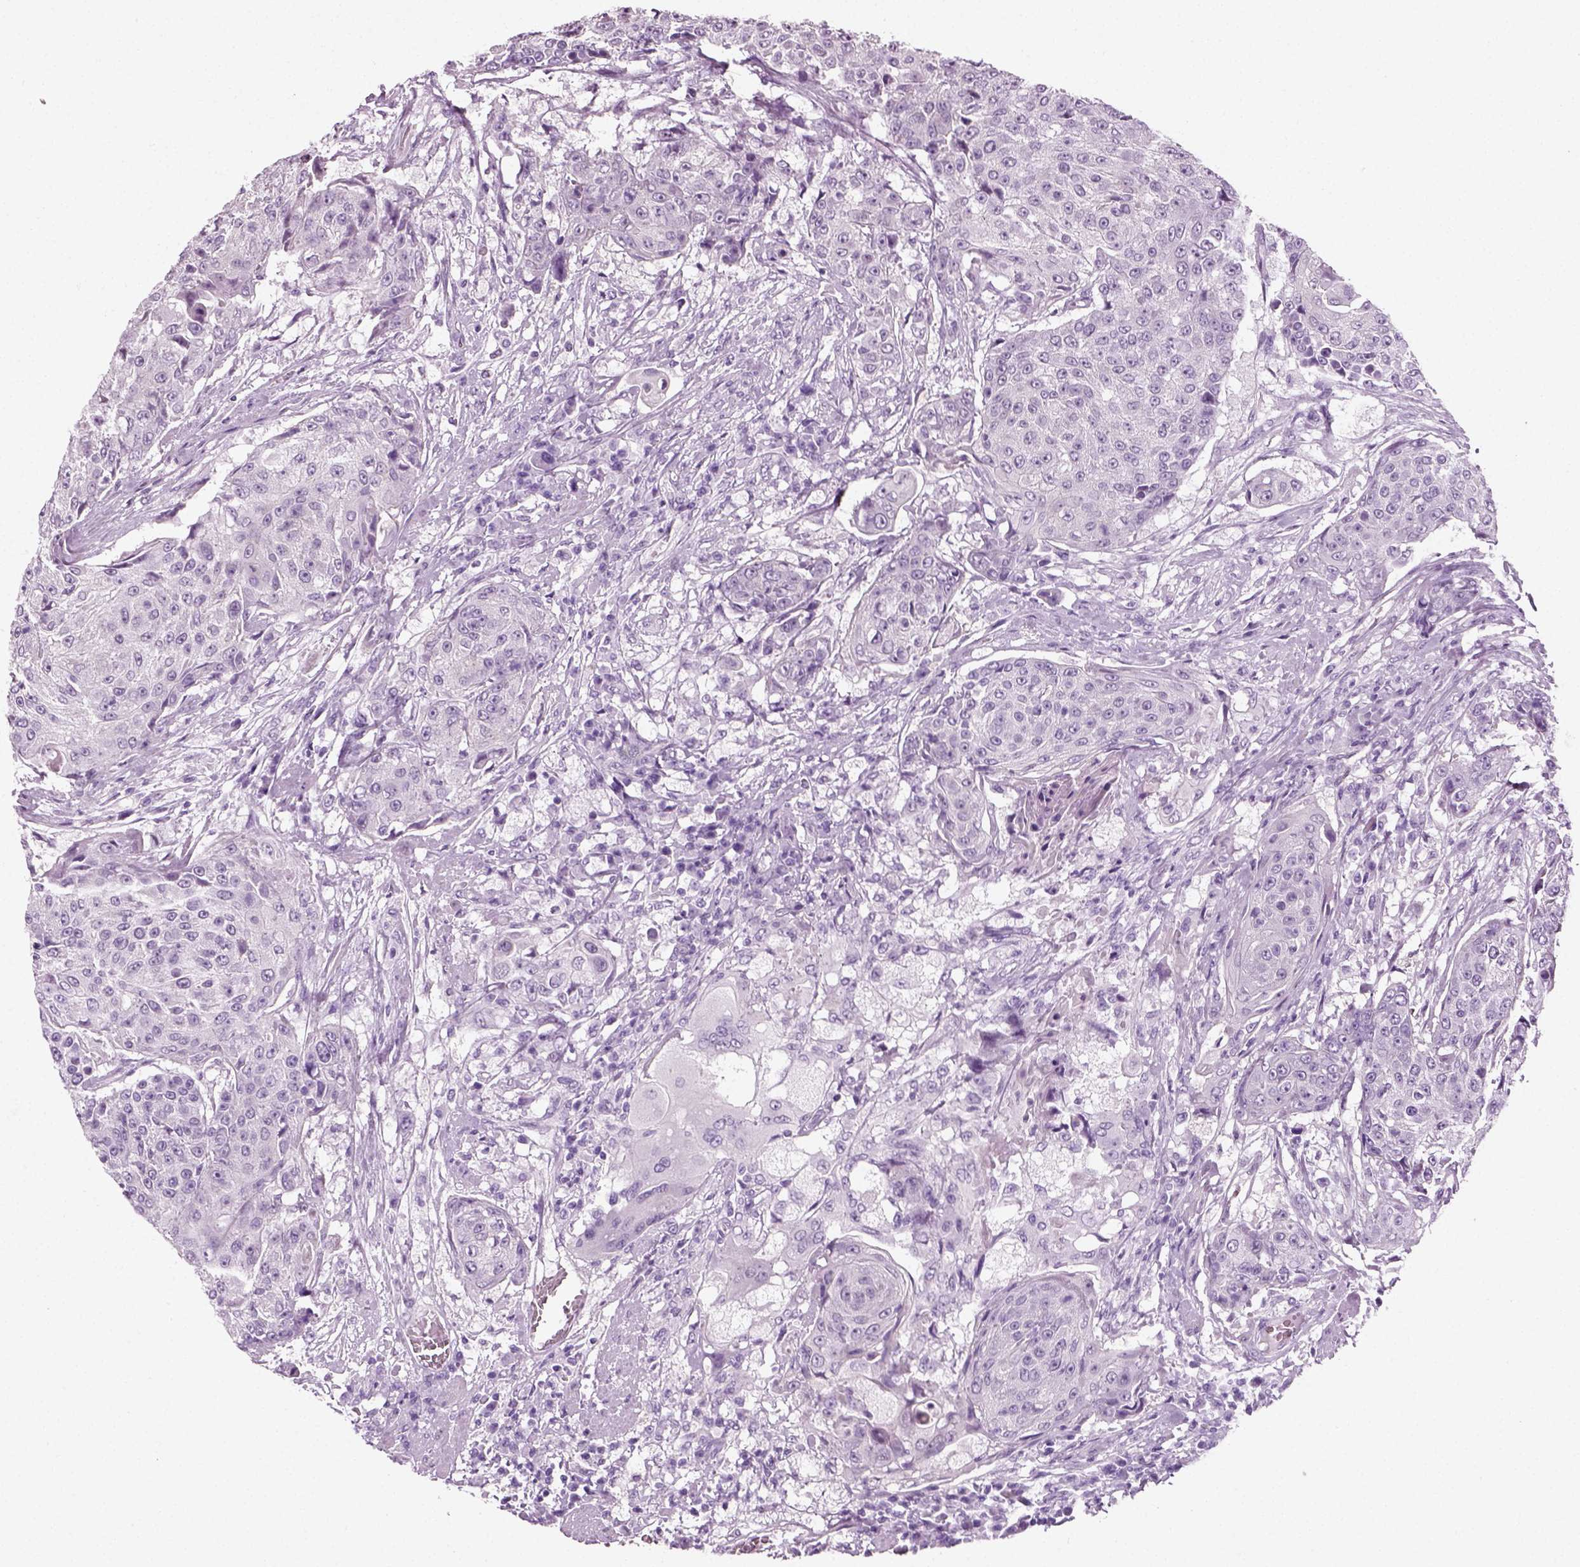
{"staining": {"intensity": "negative", "quantity": "none", "location": "none"}, "tissue": "urothelial cancer", "cell_type": "Tumor cells", "image_type": "cancer", "snomed": [{"axis": "morphology", "description": "Urothelial carcinoma, High grade"}, {"axis": "topography", "description": "Urinary bladder"}], "caption": "IHC image of neoplastic tissue: urothelial cancer stained with DAB exhibits no significant protein positivity in tumor cells.", "gene": "SPATA31E1", "patient": {"sex": "female", "age": 63}}